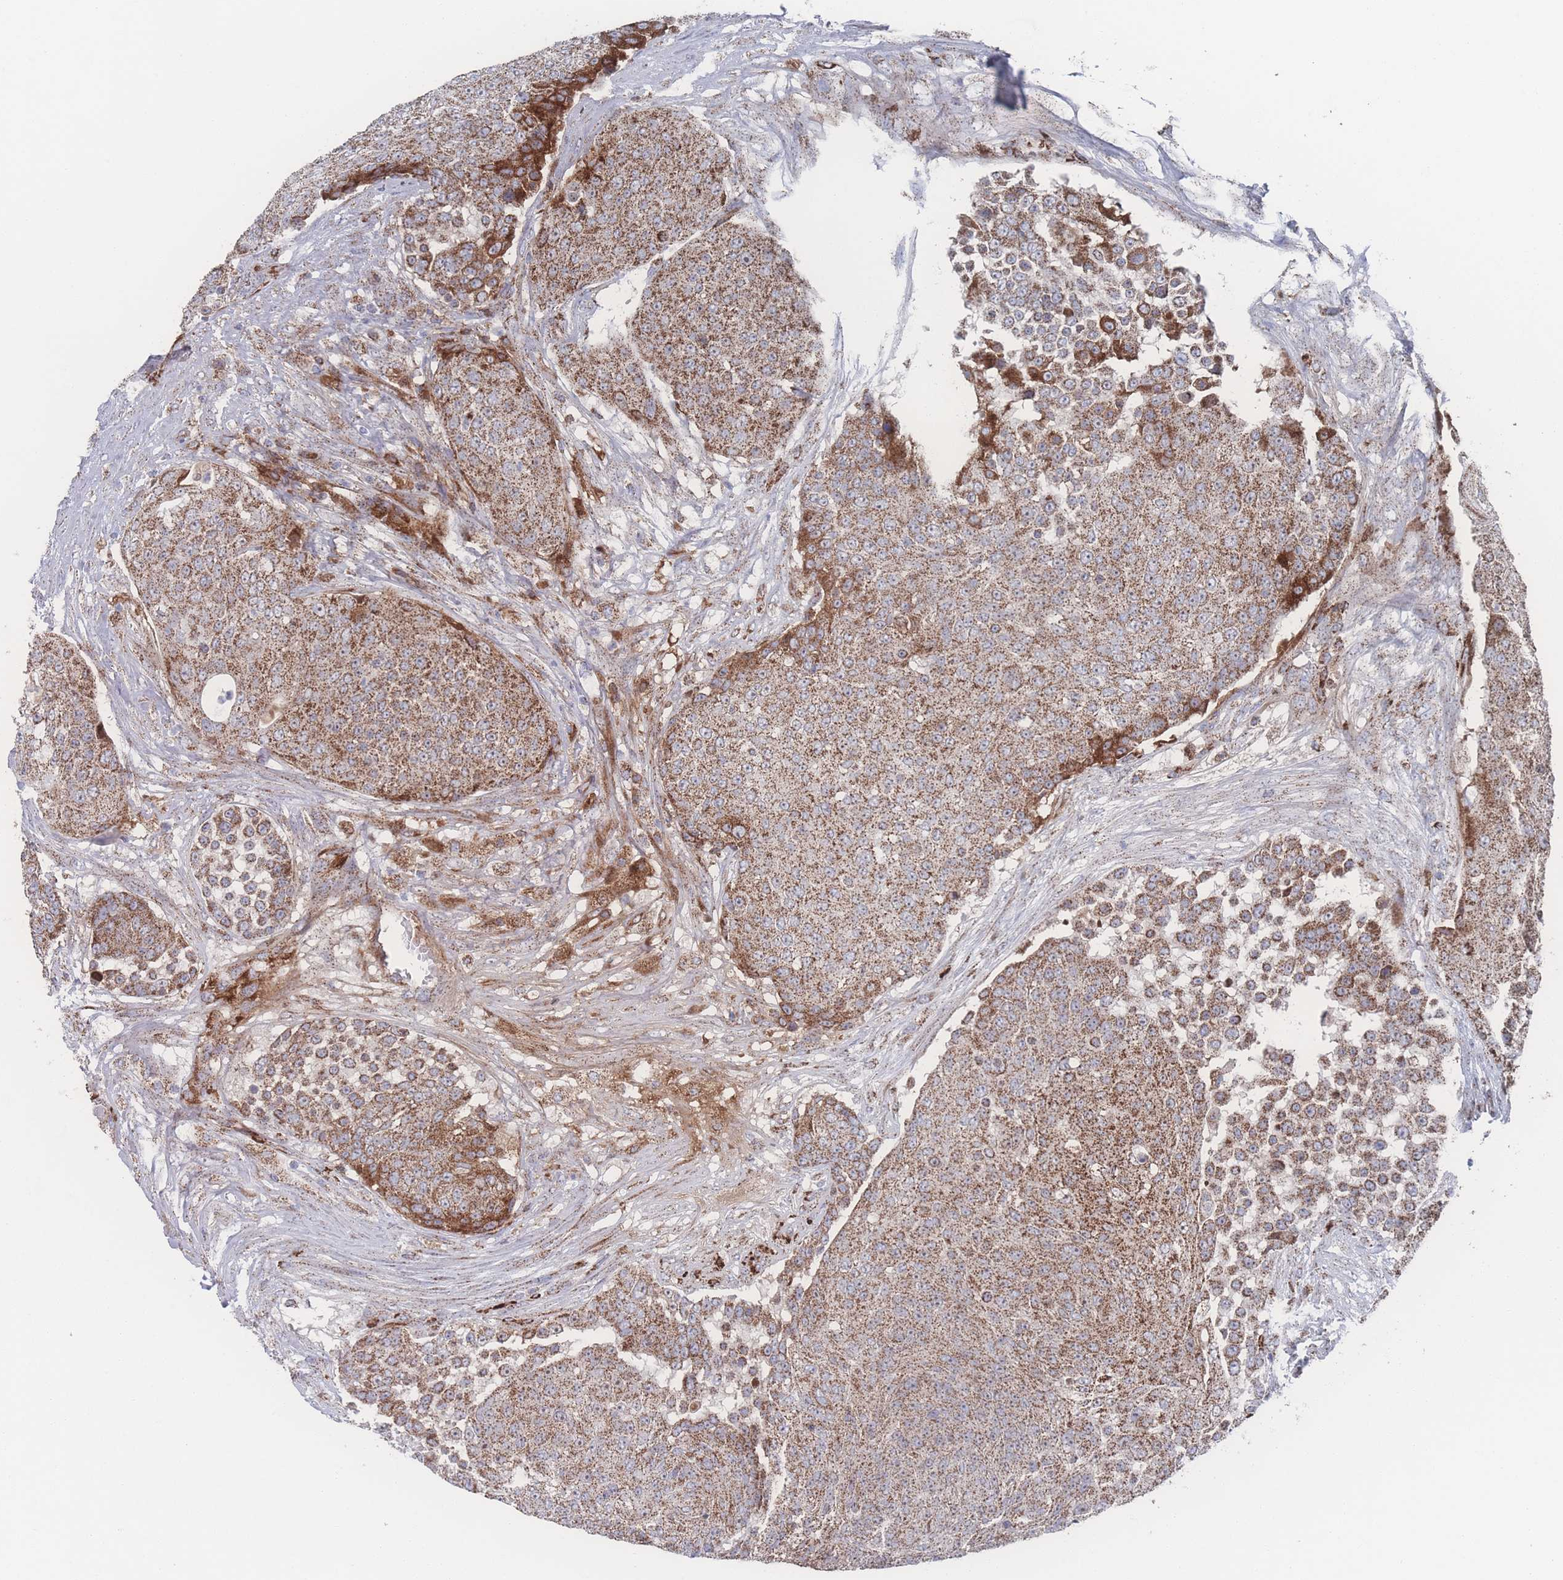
{"staining": {"intensity": "strong", "quantity": ">75%", "location": "cytoplasmic/membranous"}, "tissue": "urothelial cancer", "cell_type": "Tumor cells", "image_type": "cancer", "snomed": [{"axis": "morphology", "description": "Urothelial carcinoma, High grade"}, {"axis": "topography", "description": "Urinary bladder"}], "caption": "Urothelial cancer tissue exhibits strong cytoplasmic/membranous staining in about >75% of tumor cells, visualized by immunohistochemistry.", "gene": "PEX14", "patient": {"sex": "female", "age": 63}}